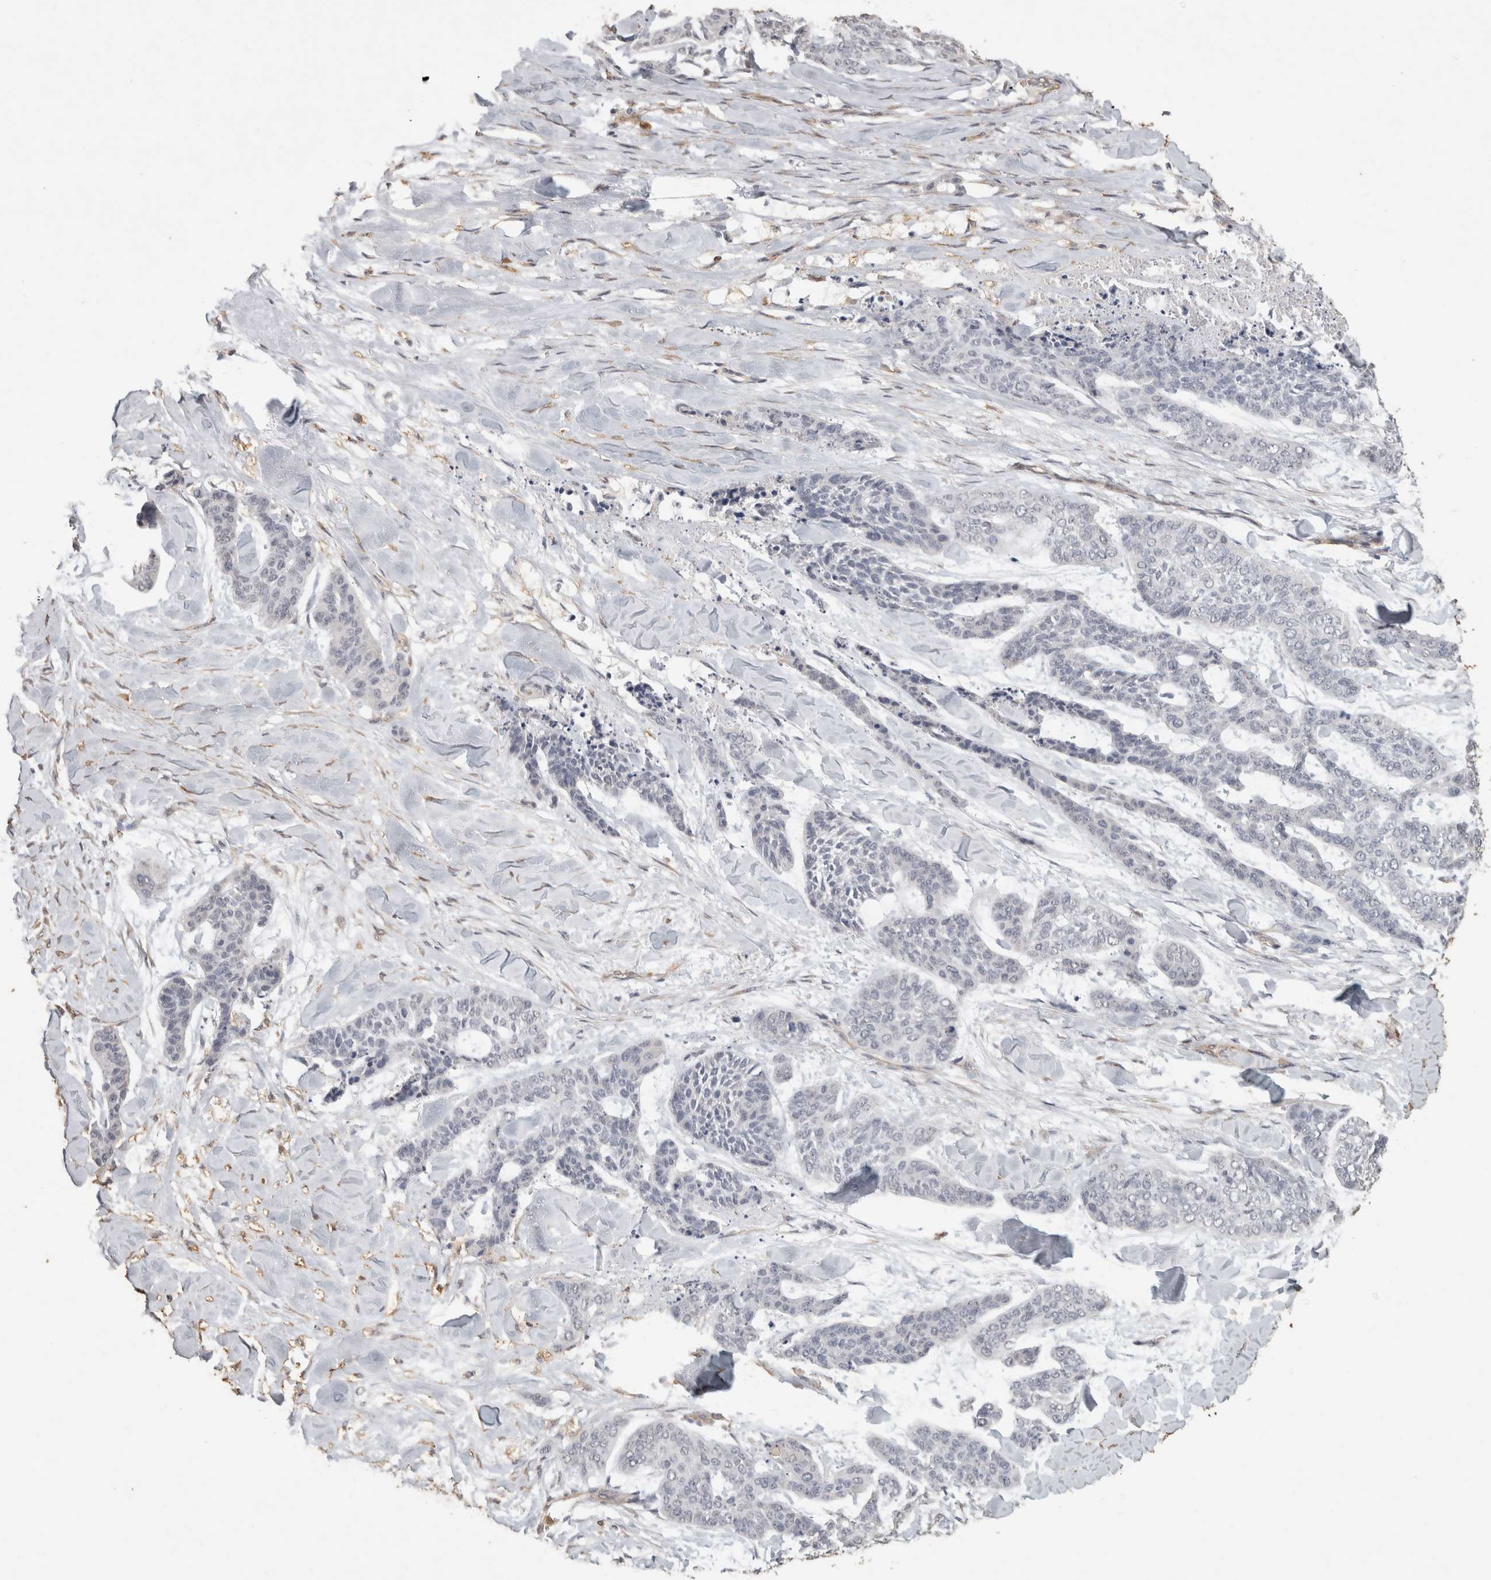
{"staining": {"intensity": "negative", "quantity": "none", "location": "none"}, "tissue": "skin cancer", "cell_type": "Tumor cells", "image_type": "cancer", "snomed": [{"axis": "morphology", "description": "Basal cell carcinoma"}, {"axis": "topography", "description": "Skin"}], "caption": "Tumor cells show no significant protein positivity in skin cancer.", "gene": "REPS2", "patient": {"sex": "female", "age": 64}}